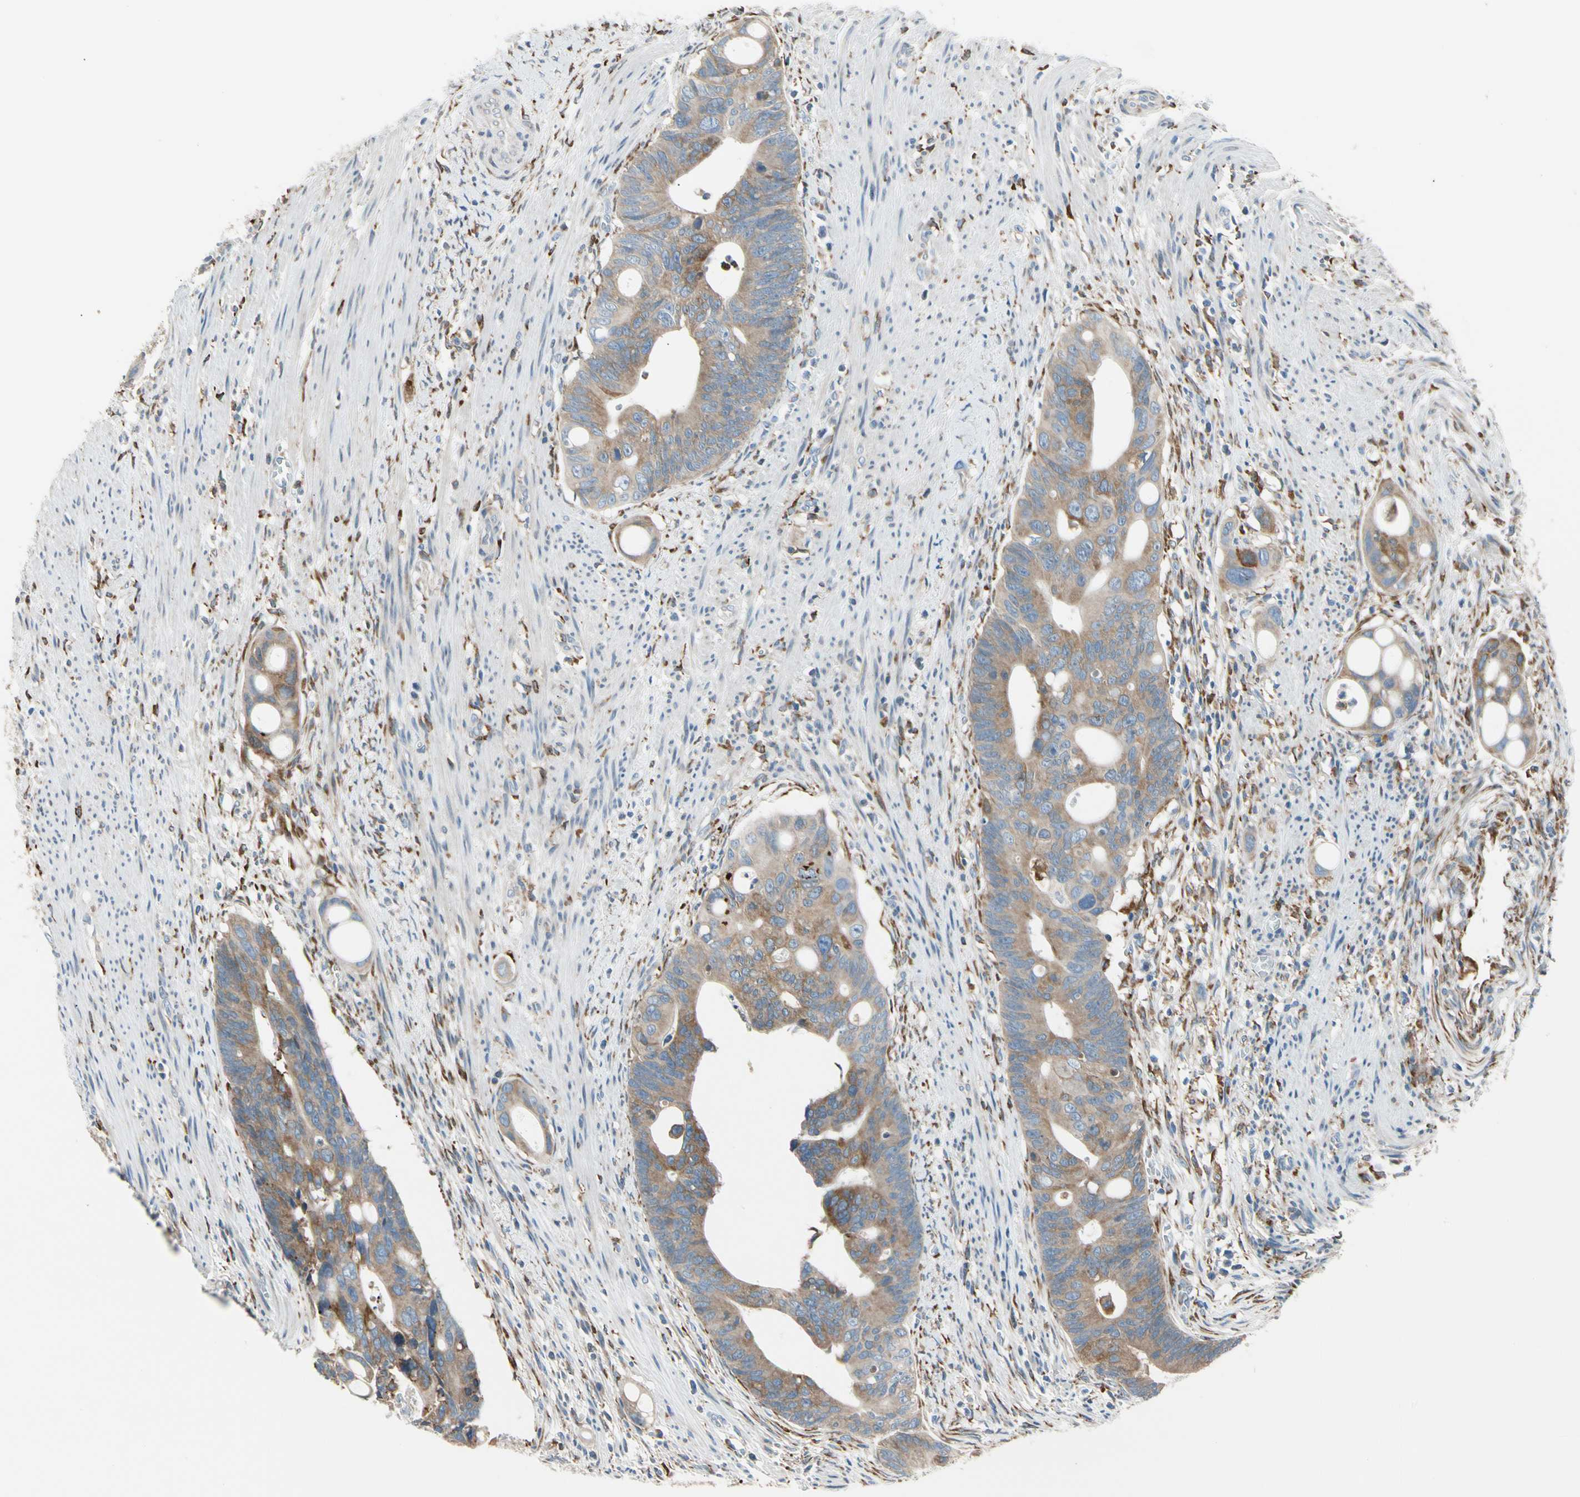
{"staining": {"intensity": "weak", "quantity": ">75%", "location": "cytoplasmic/membranous"}, "tissue": "colorectal cancer", "cell_type": "Tumor cells", "image_type": "cancer", "snomed": [{"axis": "morphology", "description": "Adenocarcinoma, NOS"}, {"axis": "topography", "description": "Colon"}], "caption": "Weak cytoplasmic/membranous protein expression is present in approximately >75% of tumor cells in adenocarcinoma (colorectal).", "gene": "LRPAP1", "patient": {"sex": "female", "age": 57}}